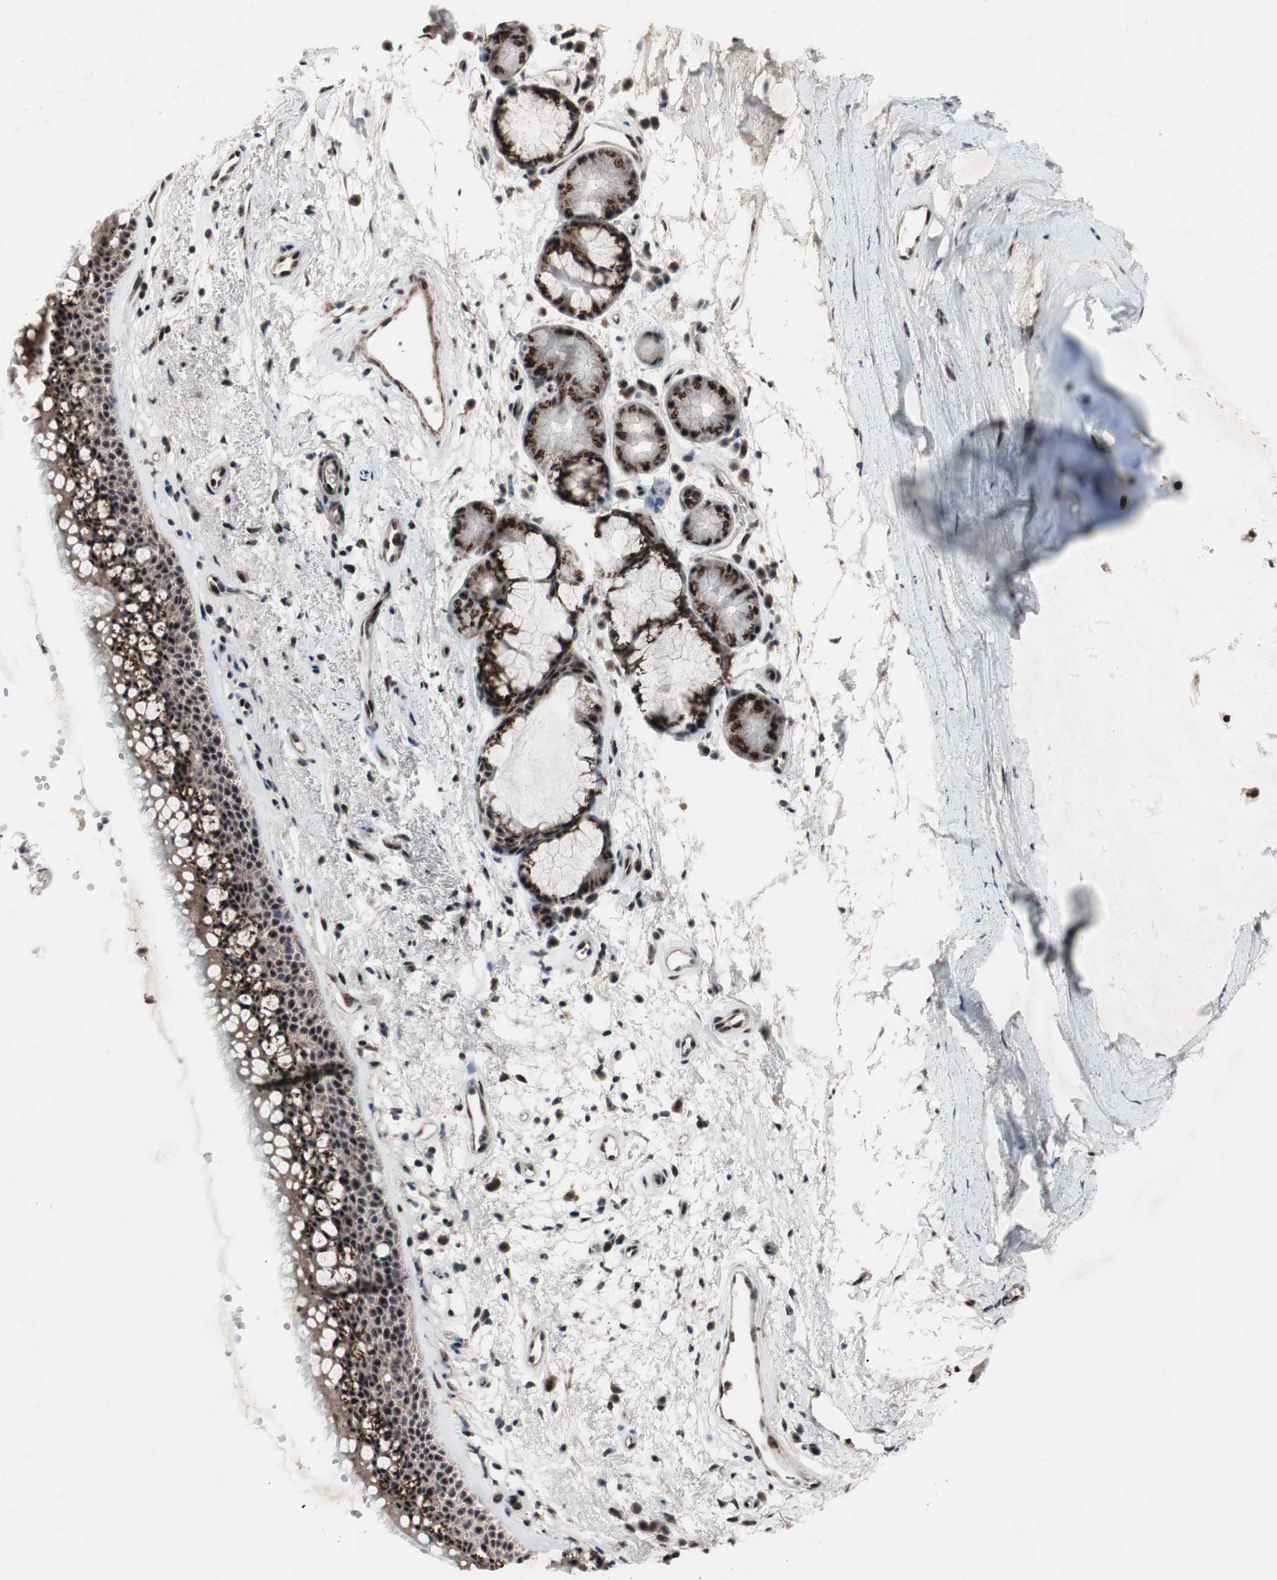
{"staining": {"intensity": "moderate", "quantity": ">75%", "location": "cytoplasmic/membranous,nuclear"}, "tissue": "bronchus", "cell_type": "Respiratory epithelial cells", "image_type": "normal", "snomed": [{"axis": "morphology", "description": "Normal tissue, NOS"}, {"axis": "topography", "description": "Bronchus"}], "caption": "The photomicrograph displays immunohistochemical staining of normal bronchus. There is moderate cytoplasmic/membranous,nuclear positivity is seen in about >75% of respiratory epithelial cells.", "gene": "PINX1", "patient": {"sex": "female", "age": 54}}